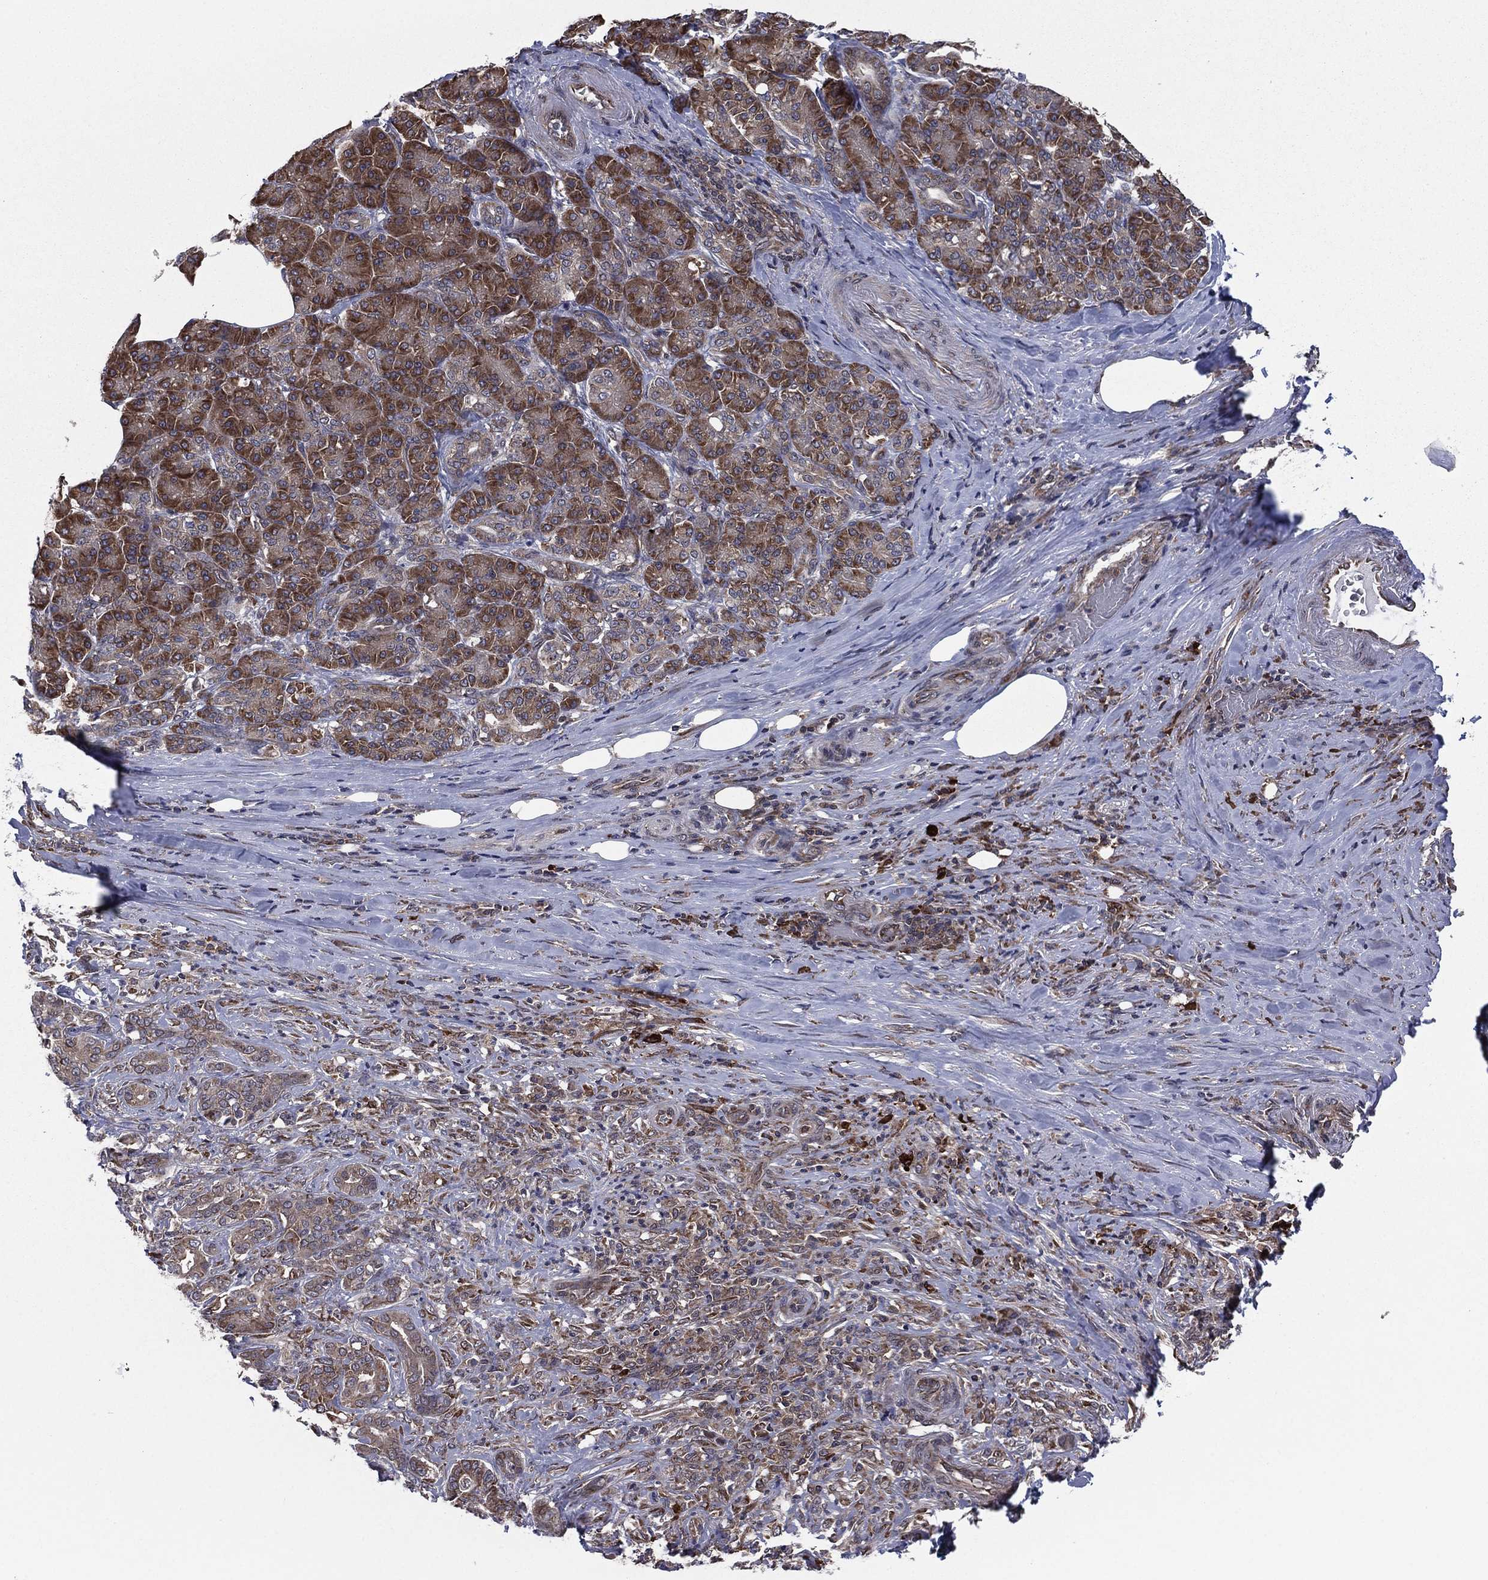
{"staining": {"intensity": "moderate", "quantity": ">75%", "location": "cytoplasmic/membranous"}, "tissue": "pancreatic cancer", "cell_type": "Tumor cells", "image_type": "cancer", "snomed": [{"axis": "morphology", "description": "Normal tissue, NOS"}, {"axis": "morphology", "description": "Inflammation, NOS"}, {"axis": "morphology", "description": "Adenocarcinoma, NOS"}, {"axis": "topography", "description": "Pancreas"}], "caption": "Pancreatic cancer stained for a protein (brown) displays moderate cytoplasmic/membranous positive positivity in about >75% of tumor cells.", "gene": "C2orf76", "patient": {"sex": "male", "age": 57}}